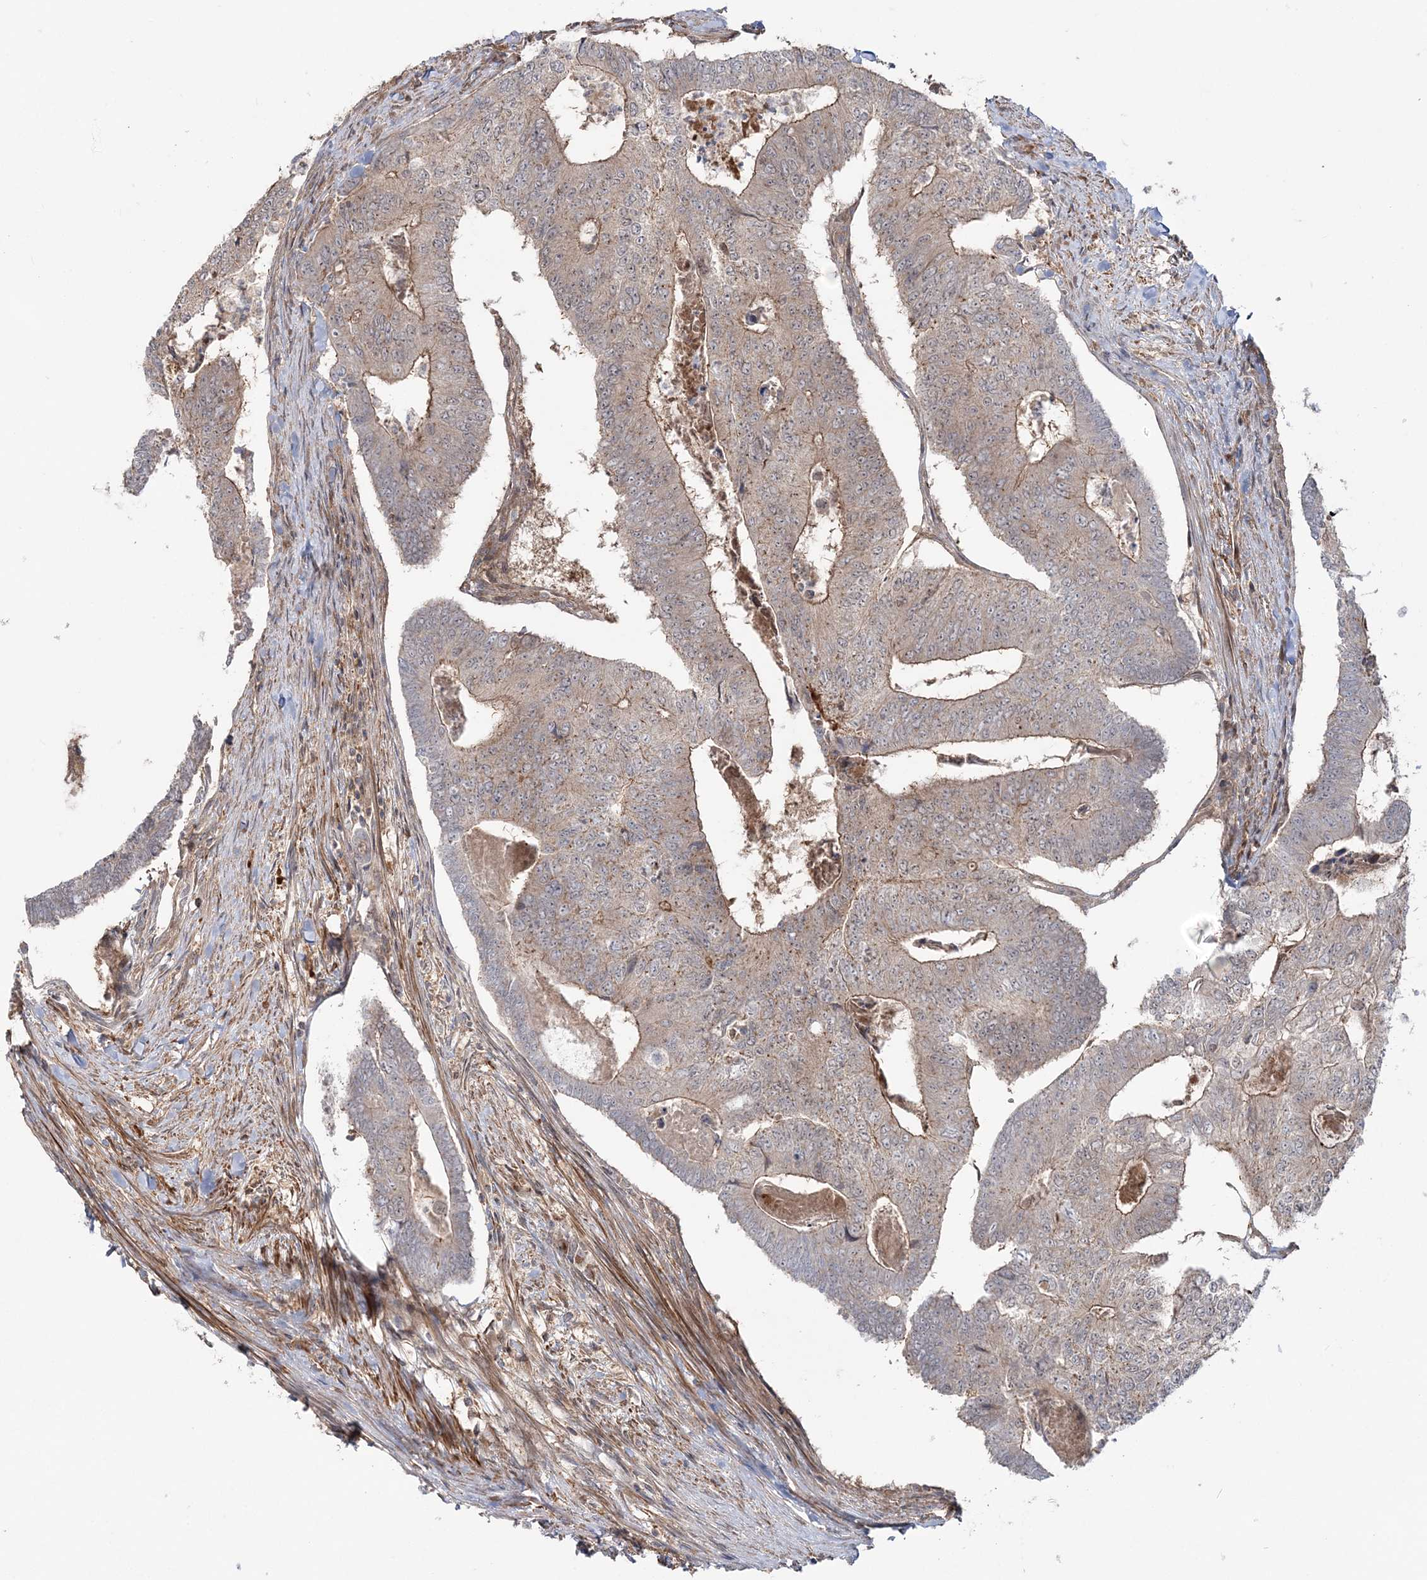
{"staining": {"intensity": "weak", "quantity": "25%-75%", "location": "cytoplasmic/membranous"}, "tissue": "colorectal cancer", "cell_type": "Tumor cells", "image_type": "cancer", "snomed": [{"axis": "morphology", "description": "Adenocarcinoma, NOS"}, {"axis": "topography", "description": "Colon"}], "caption": "Protein staining of colorectal cancer tissue exhibits weak cytoplasmic/membranous staining in approximately 25%-75% of tumor cells.", "gene": "MOCS2", "patient": {"sex": "female", "age": 67}}